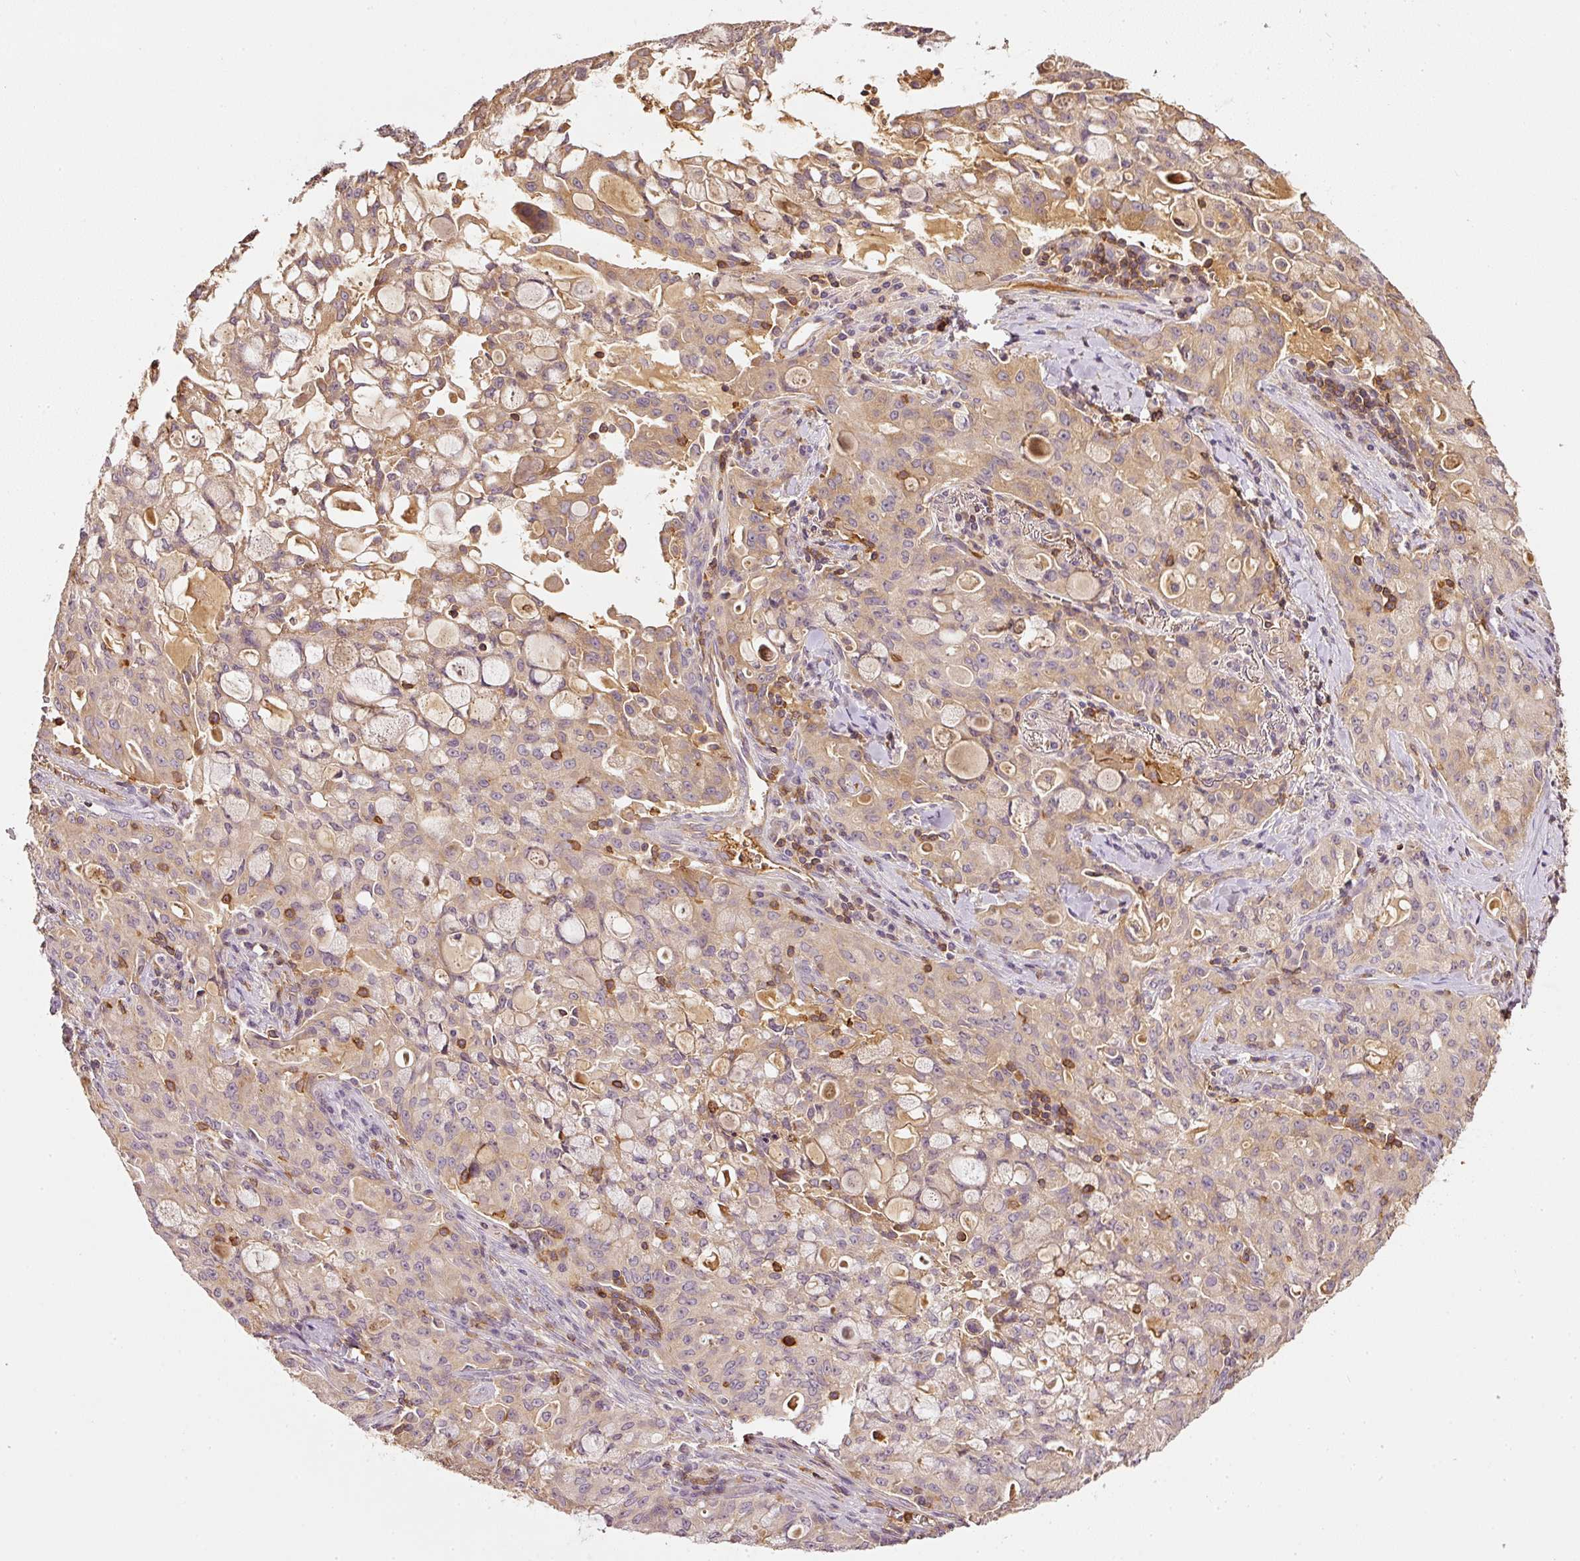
{"staining": {"intensity": "weak", "quantity": ">75%", "location": "cytoplasmic/membranous"}, "tissue": "lung cancer", "cell_type": "Tumor cells", "image_type": "cancer", "snomed": [{"axis": "morphology", "description": "Adenocarcinoma, NOS"}, {"axis": "topography", "description": "Lung"}], "caption": "The photomicrograph displays staining of lung cancer (adenocarcinoma), revealing weak cytoplasmic/membranous protein expression (brown color) within tumor cells.", "gene": "EVL", "patient": {"sex": "female", "age": 44}}